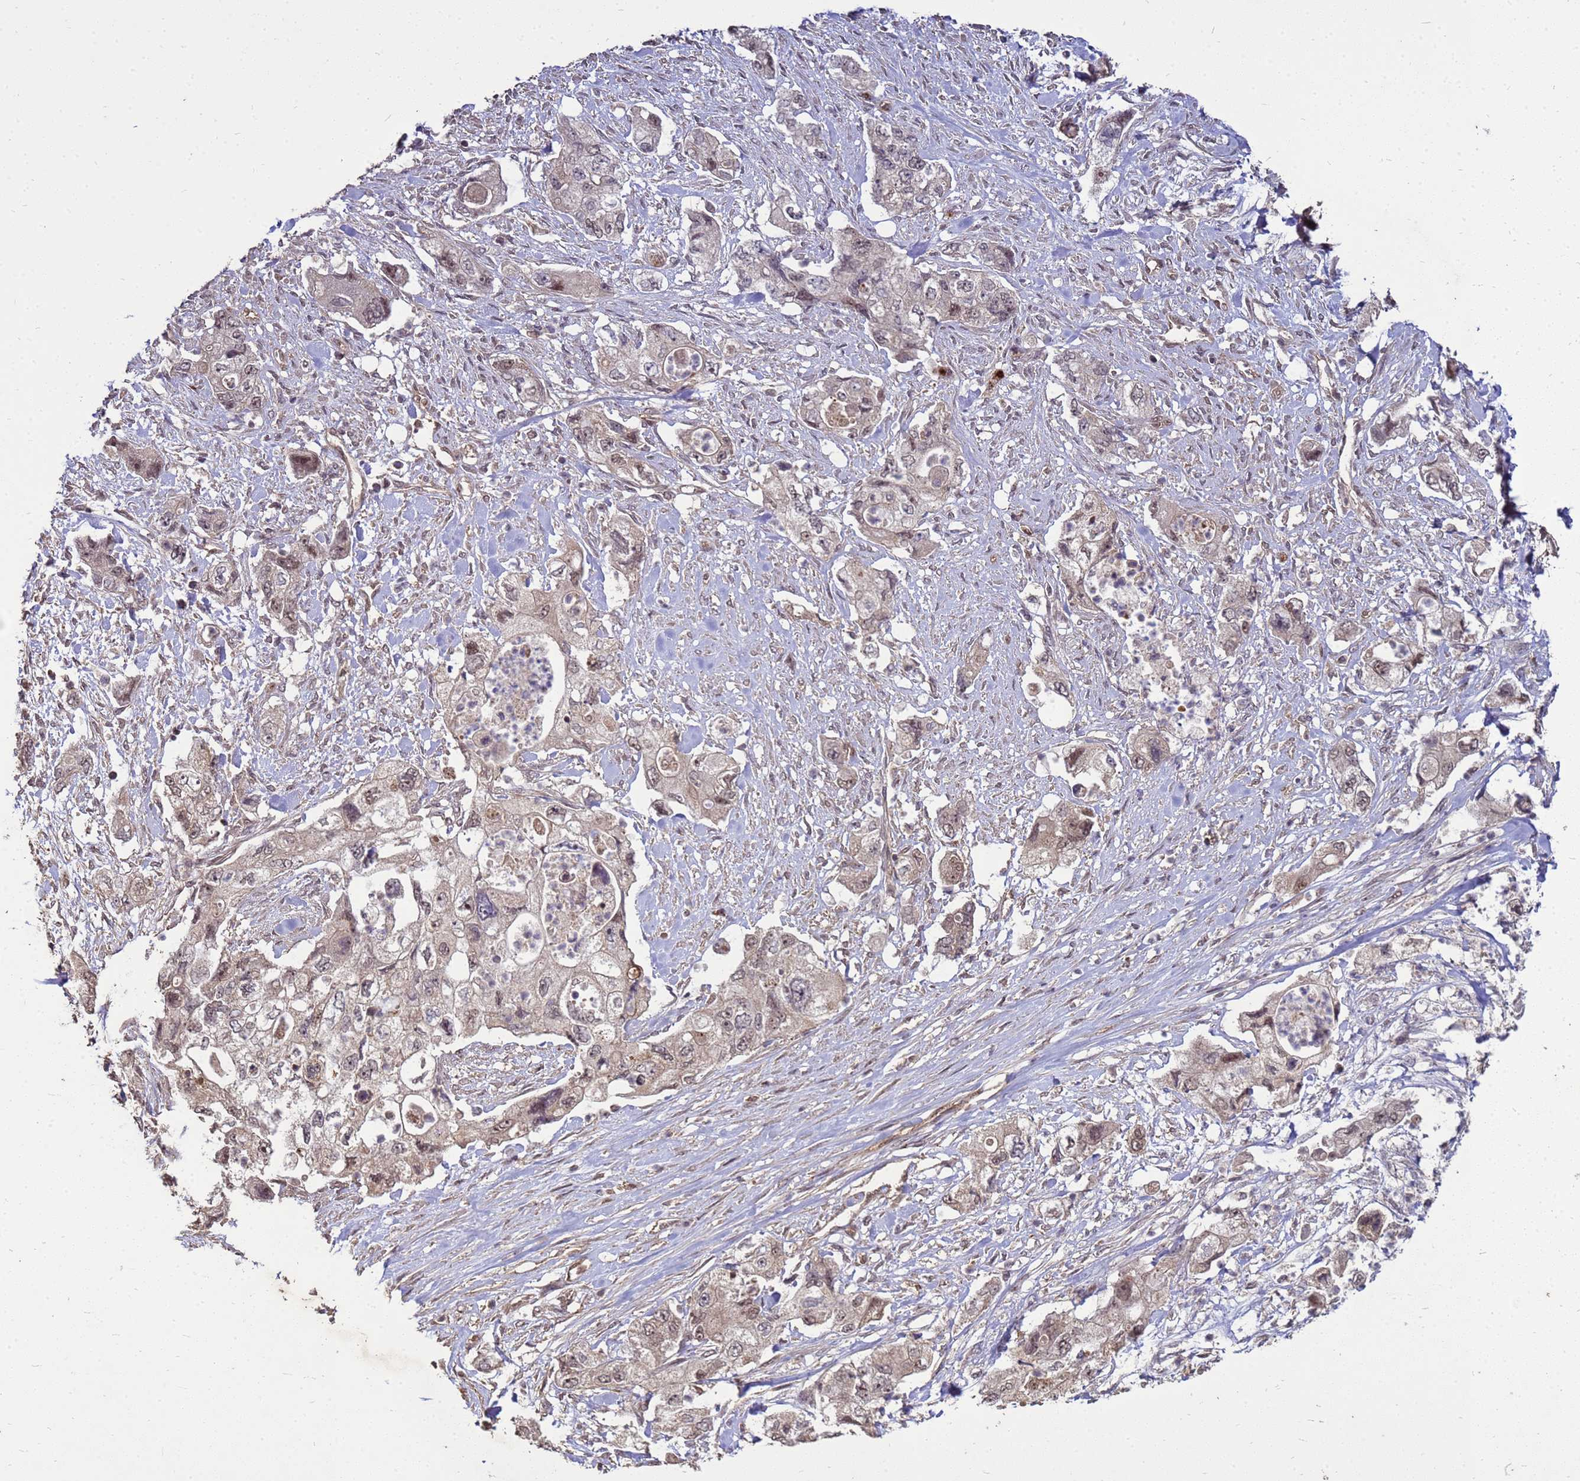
{"staining": {"intensity": "weak", "quantity": ">75%", "location": "nuclear"}, "tissue": "pancreatic cancer", "cell_type": "Tumor cells", "image_type": "cancer", "snomed": [{"axis": "morphology", "description": "Adenocarcinoma, NOS"}, {"axis": "topography", "description": "Pancreas"}], "caption": "Immunohistochemistry (IHC) micrograph of neoplastic tissue: human pancreatic cancer (adenocarcinoma) stained using immunohistochemistry reveals low levels of weak protein expression localized specifically in the nuclear of tumor cells, appearing as a nuclear brown color.", "gene": "CRBN", "patient": {"sex": "female", "age": 73}}